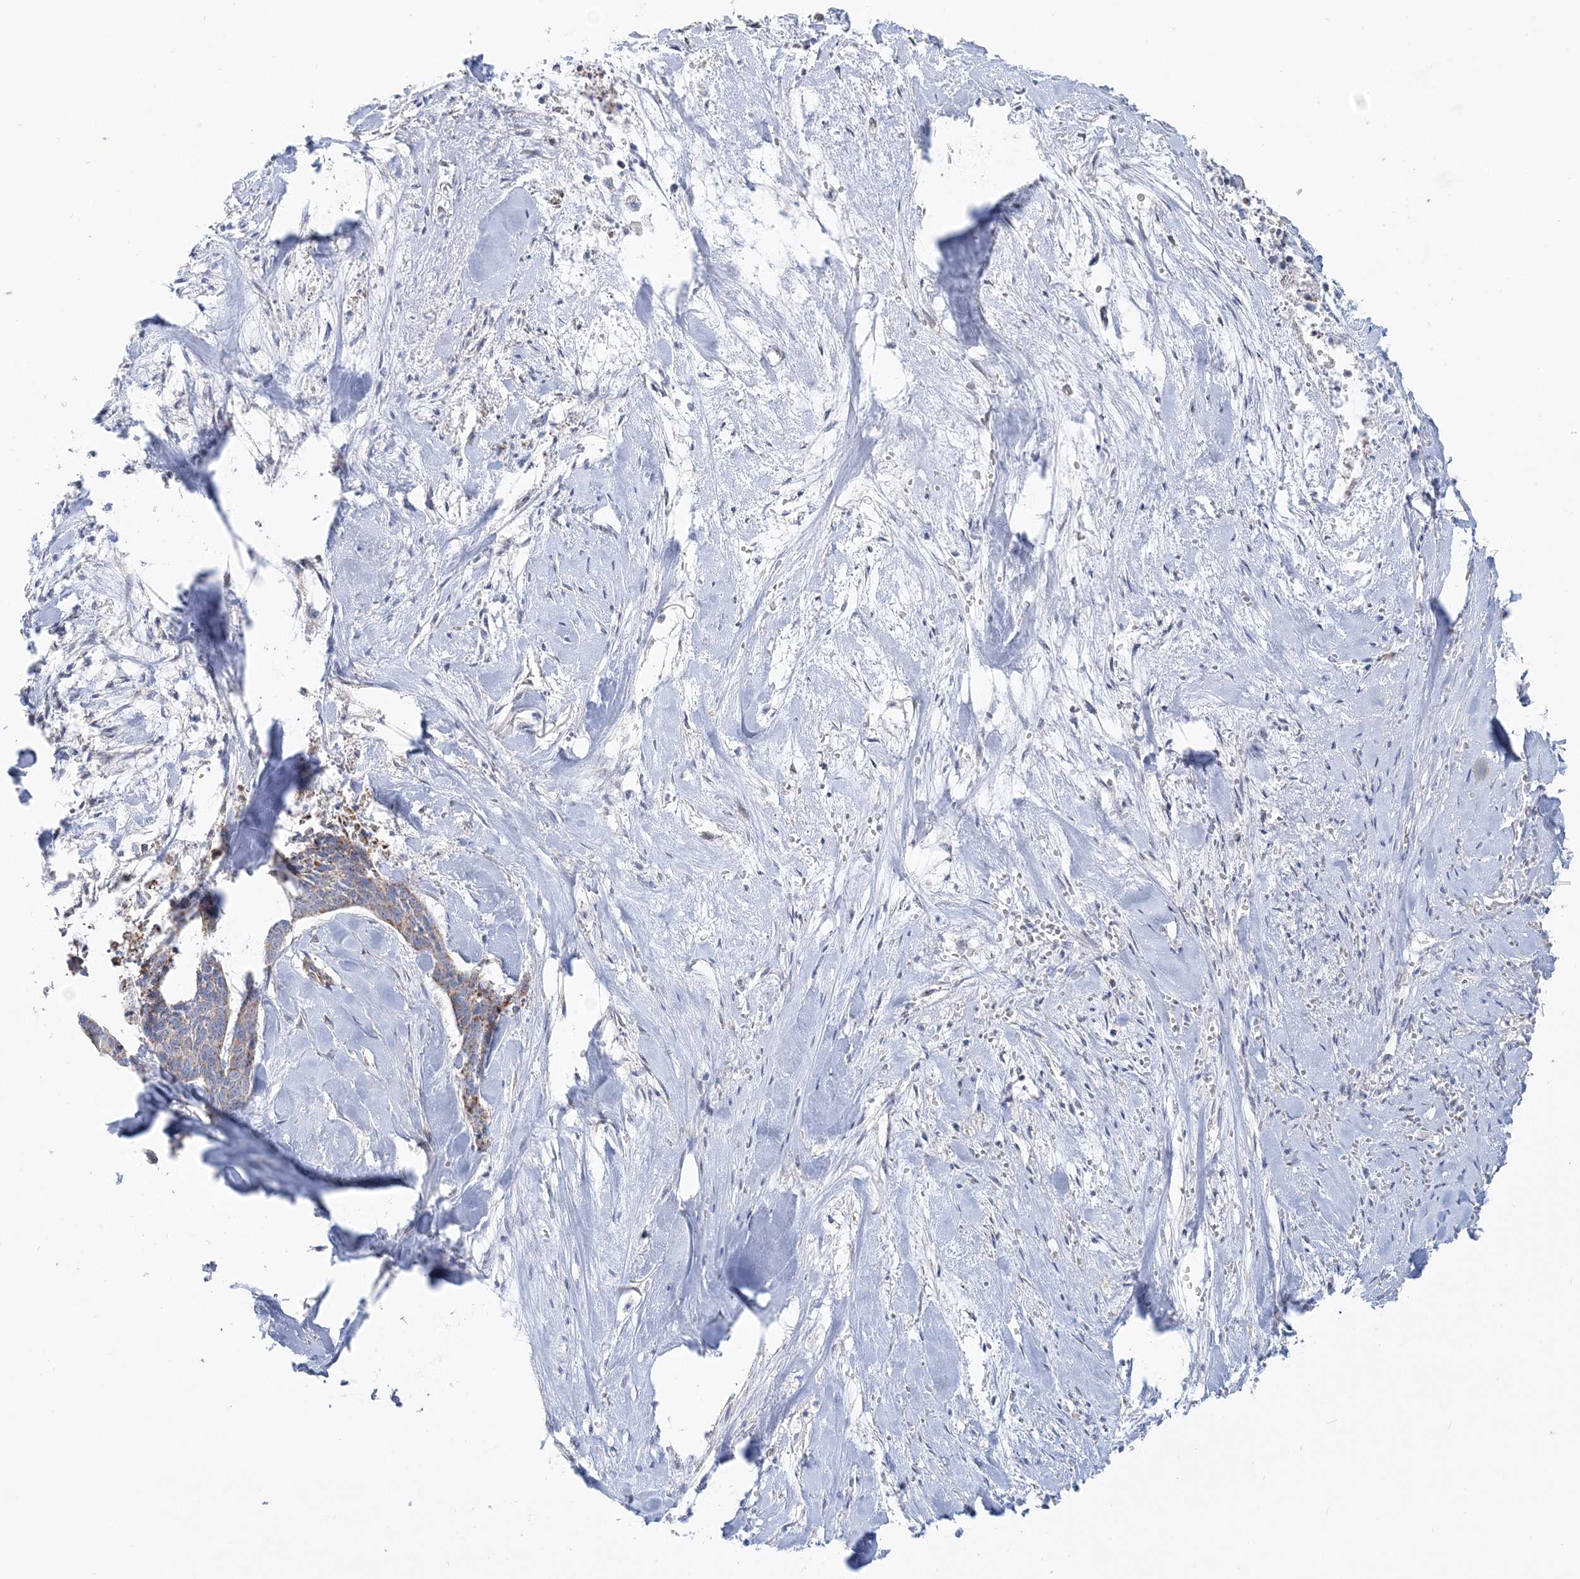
{"staining": {"intensity": "weak", "quantity": "<25%", "location": "cytoplasmic/membranous"}, "tissue": "skin cancer", "cell_type": "Tumor cells", "image_type": "cancer", "snomed": [{"axis": "morphology", "description": "Basal cell carcinoma"}, {"axis": "topography", "description": "Skin"}], "caption": "An image of basal cell carcinoma (skin) stained for a protein demonstrates no brown staining in tumor cells.", "gene": "TBC1D14", "patient": {"sex": "female", "age": 64}}